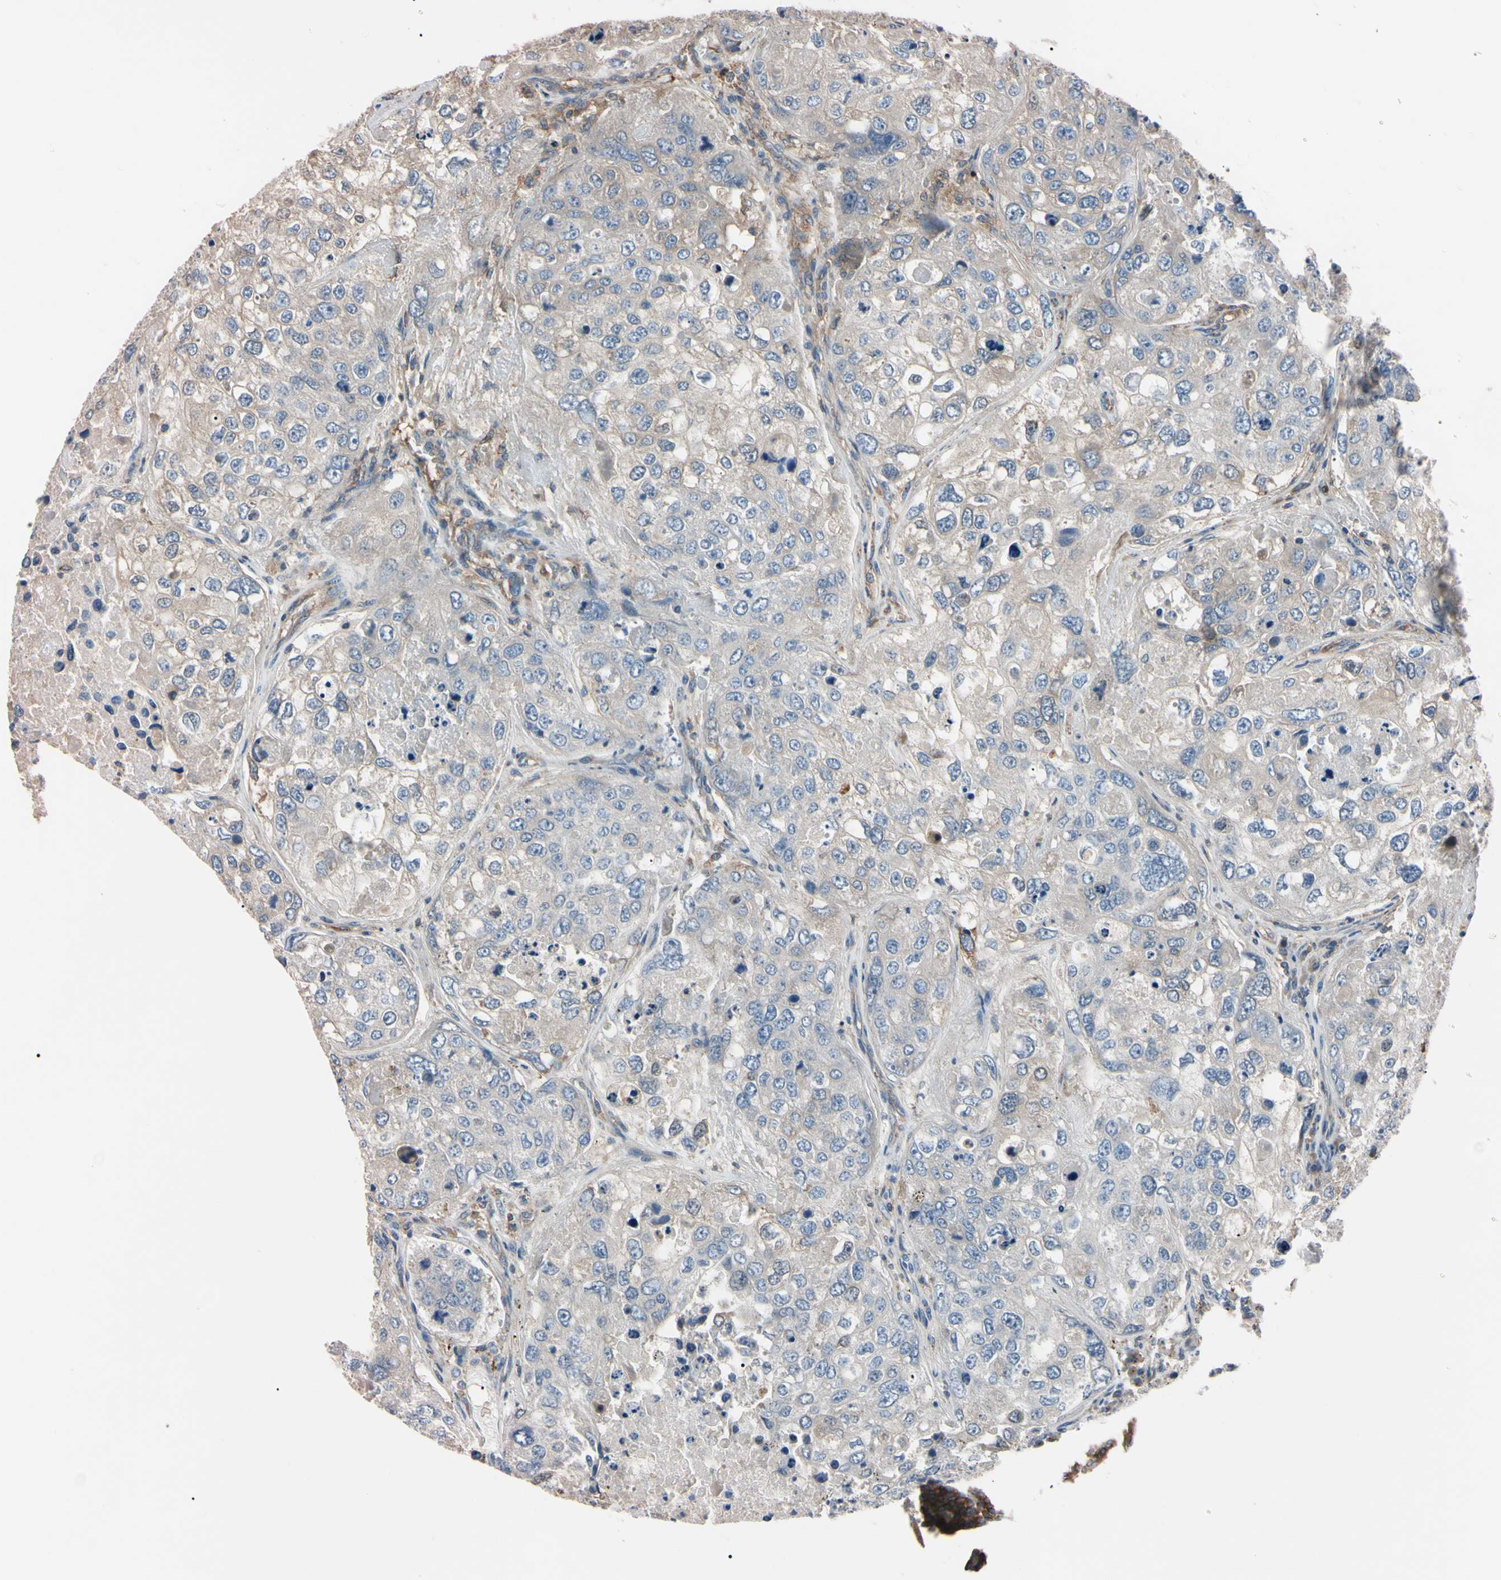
{"staining": {"intensity": "weak", "quantity": ">75%", "location": "cytoplasmic/membranous"}, "tissue": "urothelial cancer", "cell_type": "Tumor cells", "image_type": "cancer", "snomed": [{"axis": "morphology", "description": "Urothelial carcinoma, High grade"}, {"axis": "topography", "description": "Lymph node"}, {"axis": "topography", "description": "Urinary bladder"}], "caption": "Immunohistochemical staining of urothelial cancer reveals weak cytoplasmic/membranous protein expression in about >75% of tumor cells.", "gene": "PRKACA", "patient": {"sex": "male", "age": 51}}